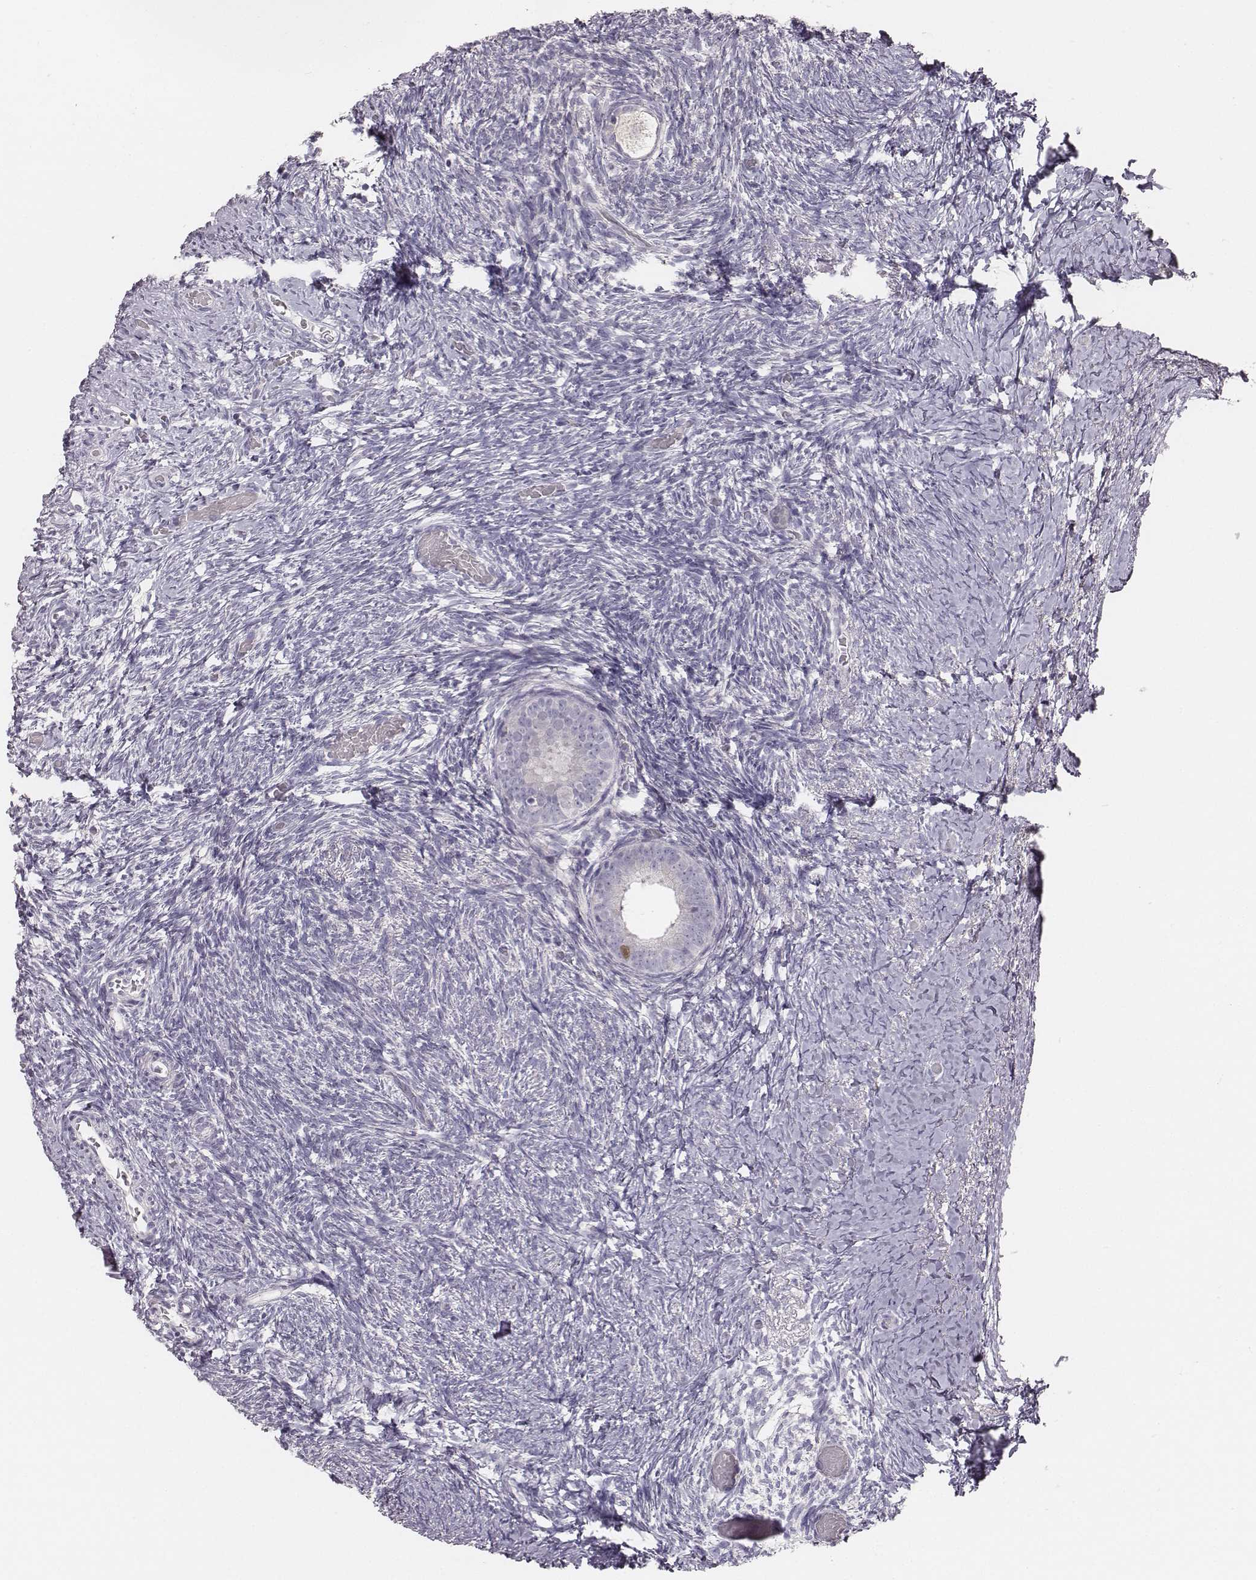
{"staining": {"intensity": "negative", "quantity": "none", "location": "none"}, "tissue": "ovary", "cell_type": "Follicle cells", "image_type": "normal", "snomed": [{"axis": "morphology", "description": "Normal tissue, NOS"}, {"axis": "topography", "description": "Ovary"}], "caption": "A high-resolution photomicrograph shows immunohistochemistry (IHC) staining of unremarkable ovary, which shows no significant staining in follicle cells. (Stains: DAB IHC with hematoxylin counter stain, Microscopy: brightfield microscopy at high magnification).", "gene": "PBK", "patient": {"sex": "female", "age": 39}}